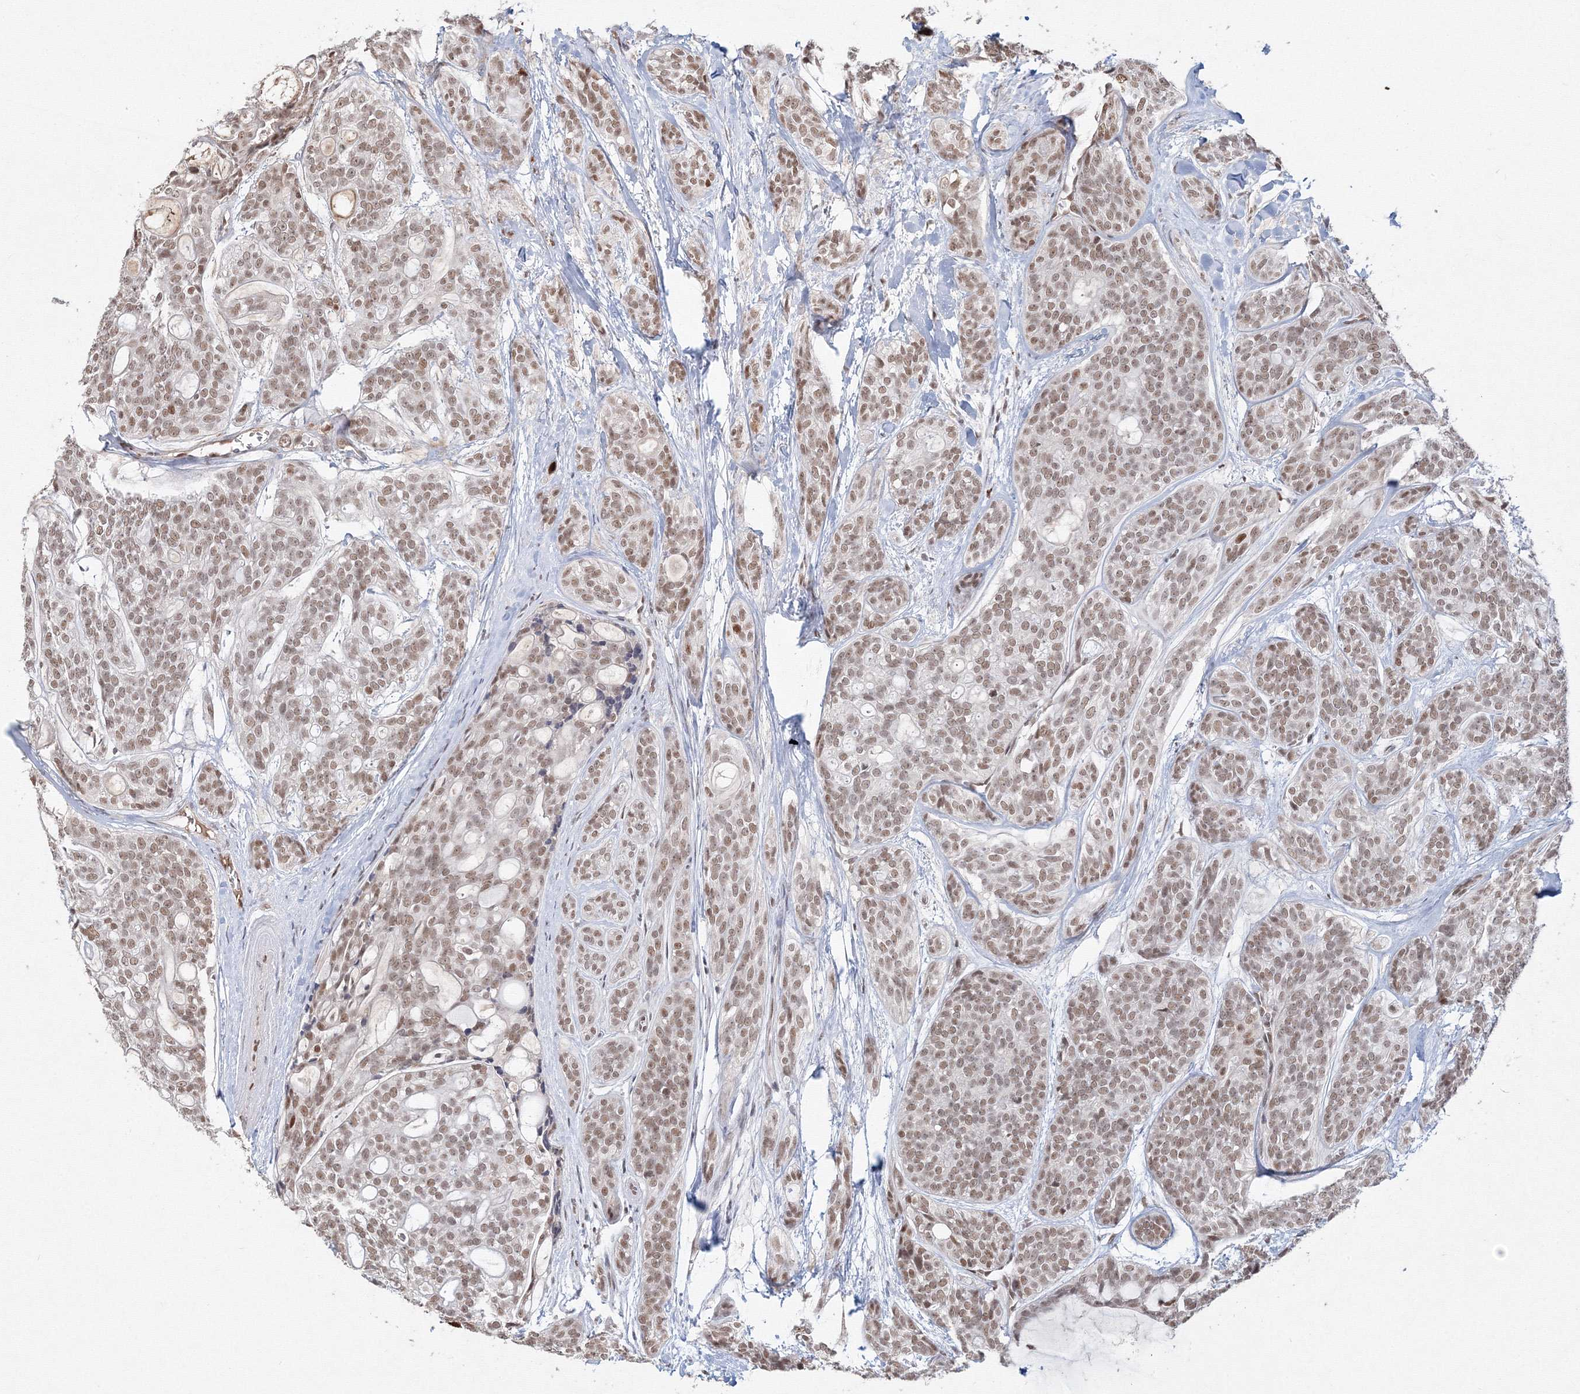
{"staining": {"intensity": "weak", "quantity": "<25%", "location": "nuclear"}, "tissue": "head and neck cancer", "cell_type": "Tumor cells", "image_type": "cancer", "snomed": [{"axis": "morphology", "description": "Adenocarcinoma, NOS"}, {"axis": "topography", "description": "Head-Neck"}], "caption": "The image displays no staining of tumor cells in head and neck cancer.", "gene": "IWS1", "patient": {"sex": "male", "age": 66}}